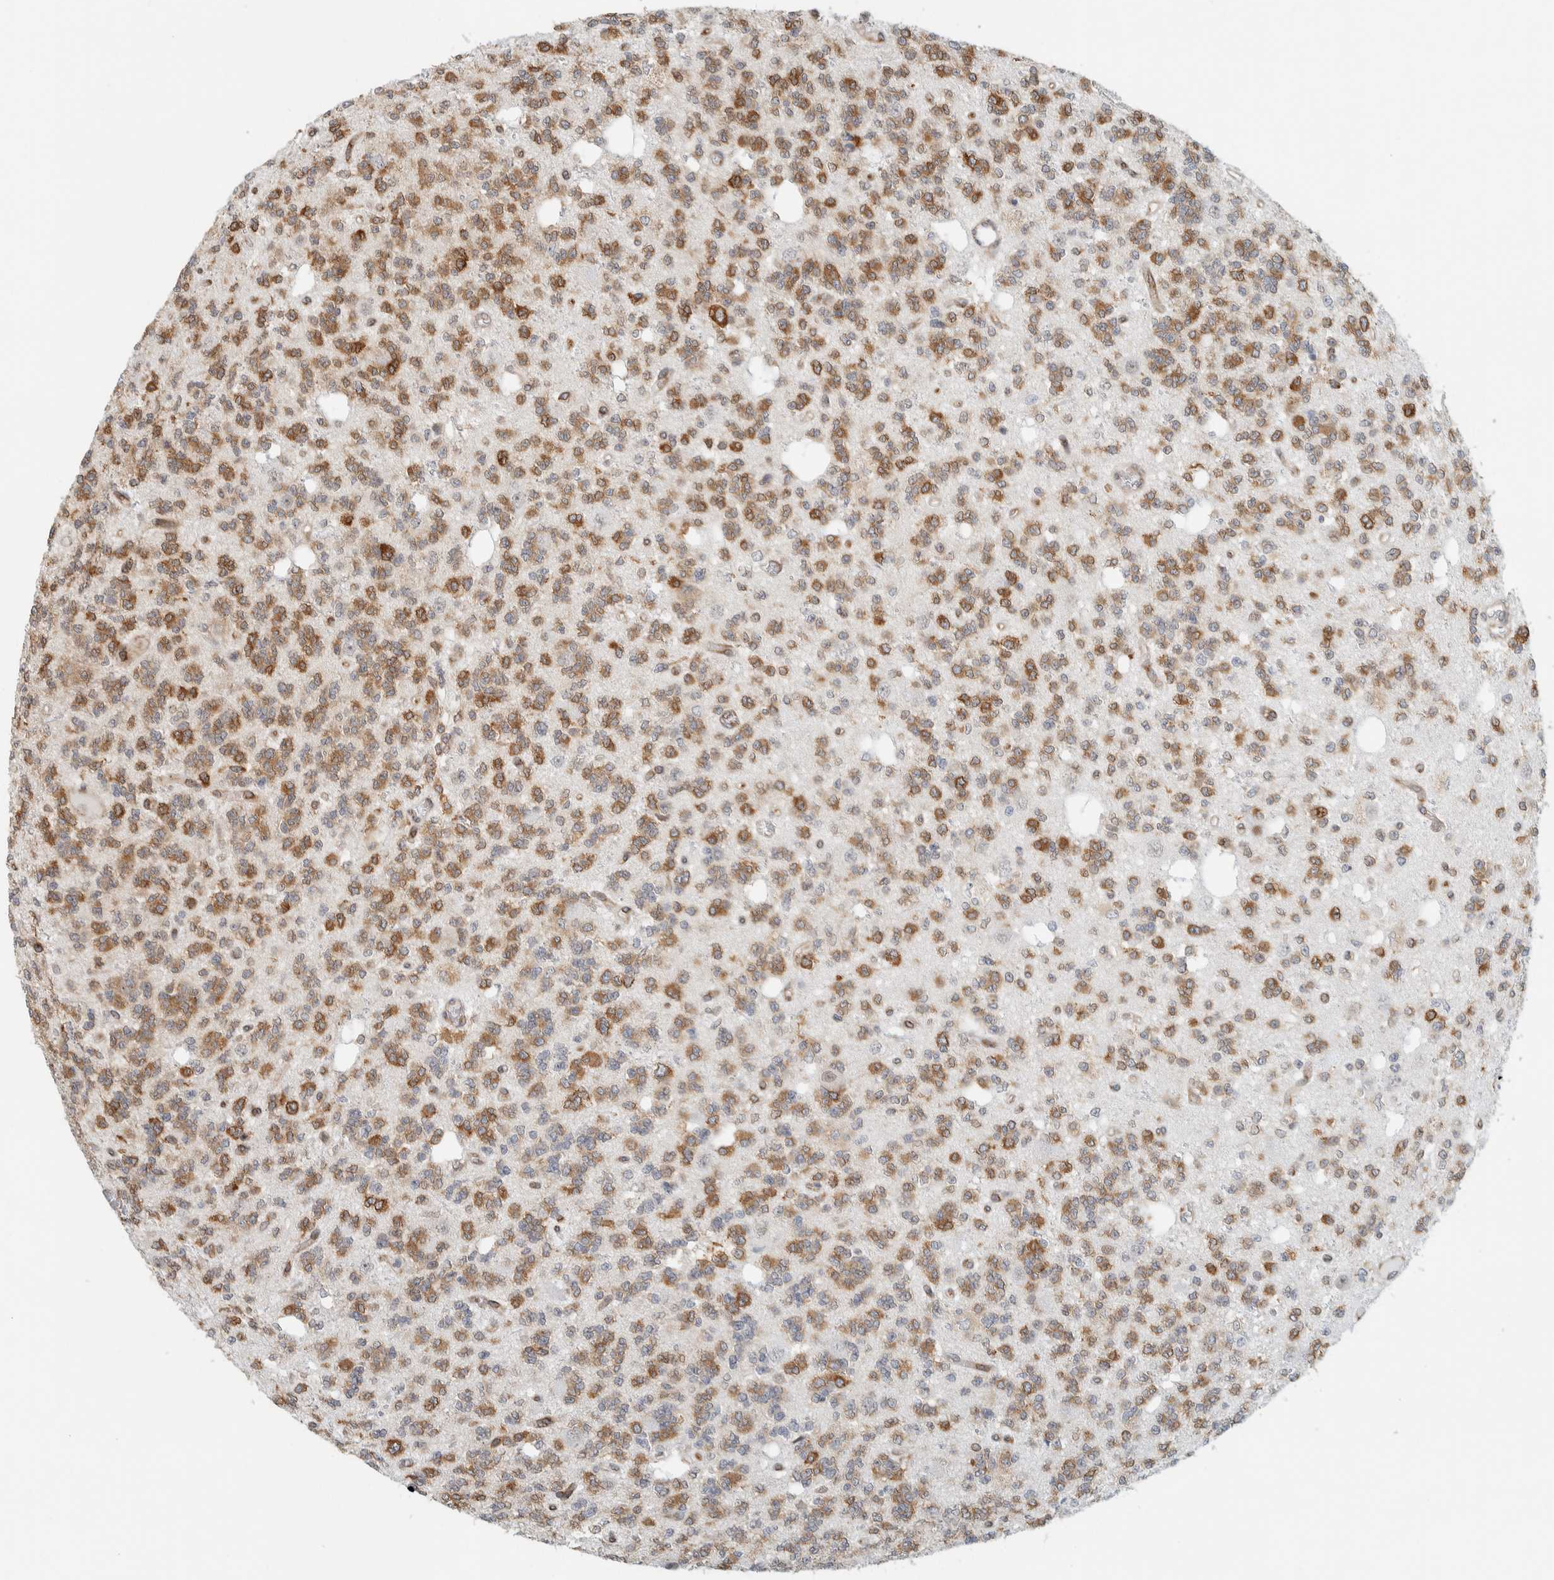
{"staining": {"intensity": "moderate", "quantity": ">75%", "location": "cytoplasmic/membranous"}, "tissue": "glioma", "cell_type": "Tumor cells", "image_type": "cancer", "snomed": [{"axis": "morphology", "description": "Glioma, malignant, Low grade"}, {"axis": "topography", "description": "Brain"}], "caption": "Brown immunohistochemical staining in glioma demonstrates moderate cytoplasmic/membranous positivity in approximately >75% of tumor cells.", "gene": "LLGL2", "patient": {"sex": "male", "age": 38}}